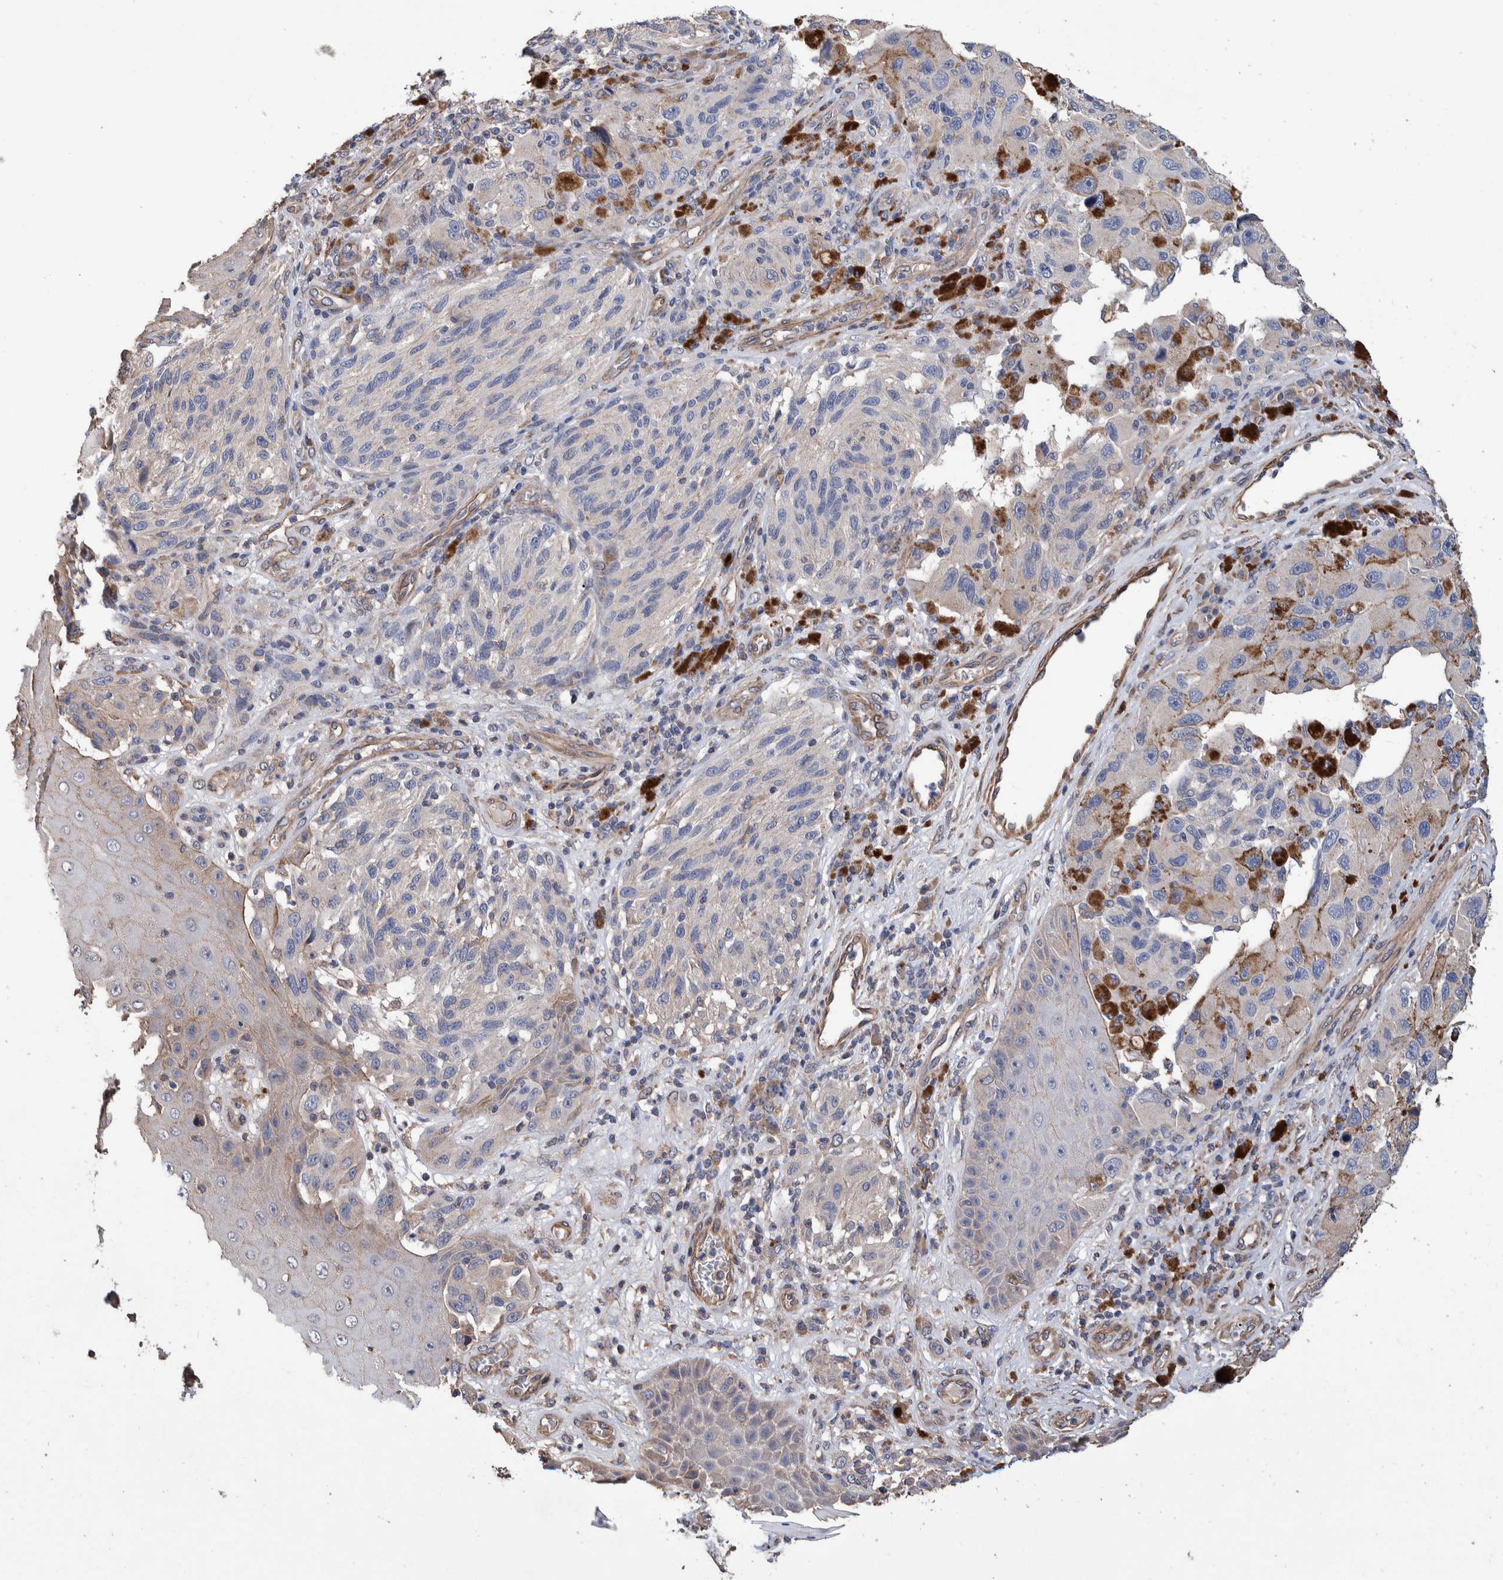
{"staining": {"intensity": "weak", "quantity": "<25%", "location": "cytoplasmic/membranous"}, "tissue": "melanoma", "cell_type": "Tumor cells", "image_type": "cancer", "snomed": [{"axis": "morphology", "description": "Malignant melanoma, NOS"}, {"axis": "topography", "description": "Skin"}], "caption": "This is a micrograph of IHC staining of malignant melanoma, which shows no expression in tumor cells. (DAB (3,3'-diaminobenzidine) immunohistochemistry (IHC), high magnification).", "gene": "SLC45A4", "patient": {"sex": "female", "age": 73}}